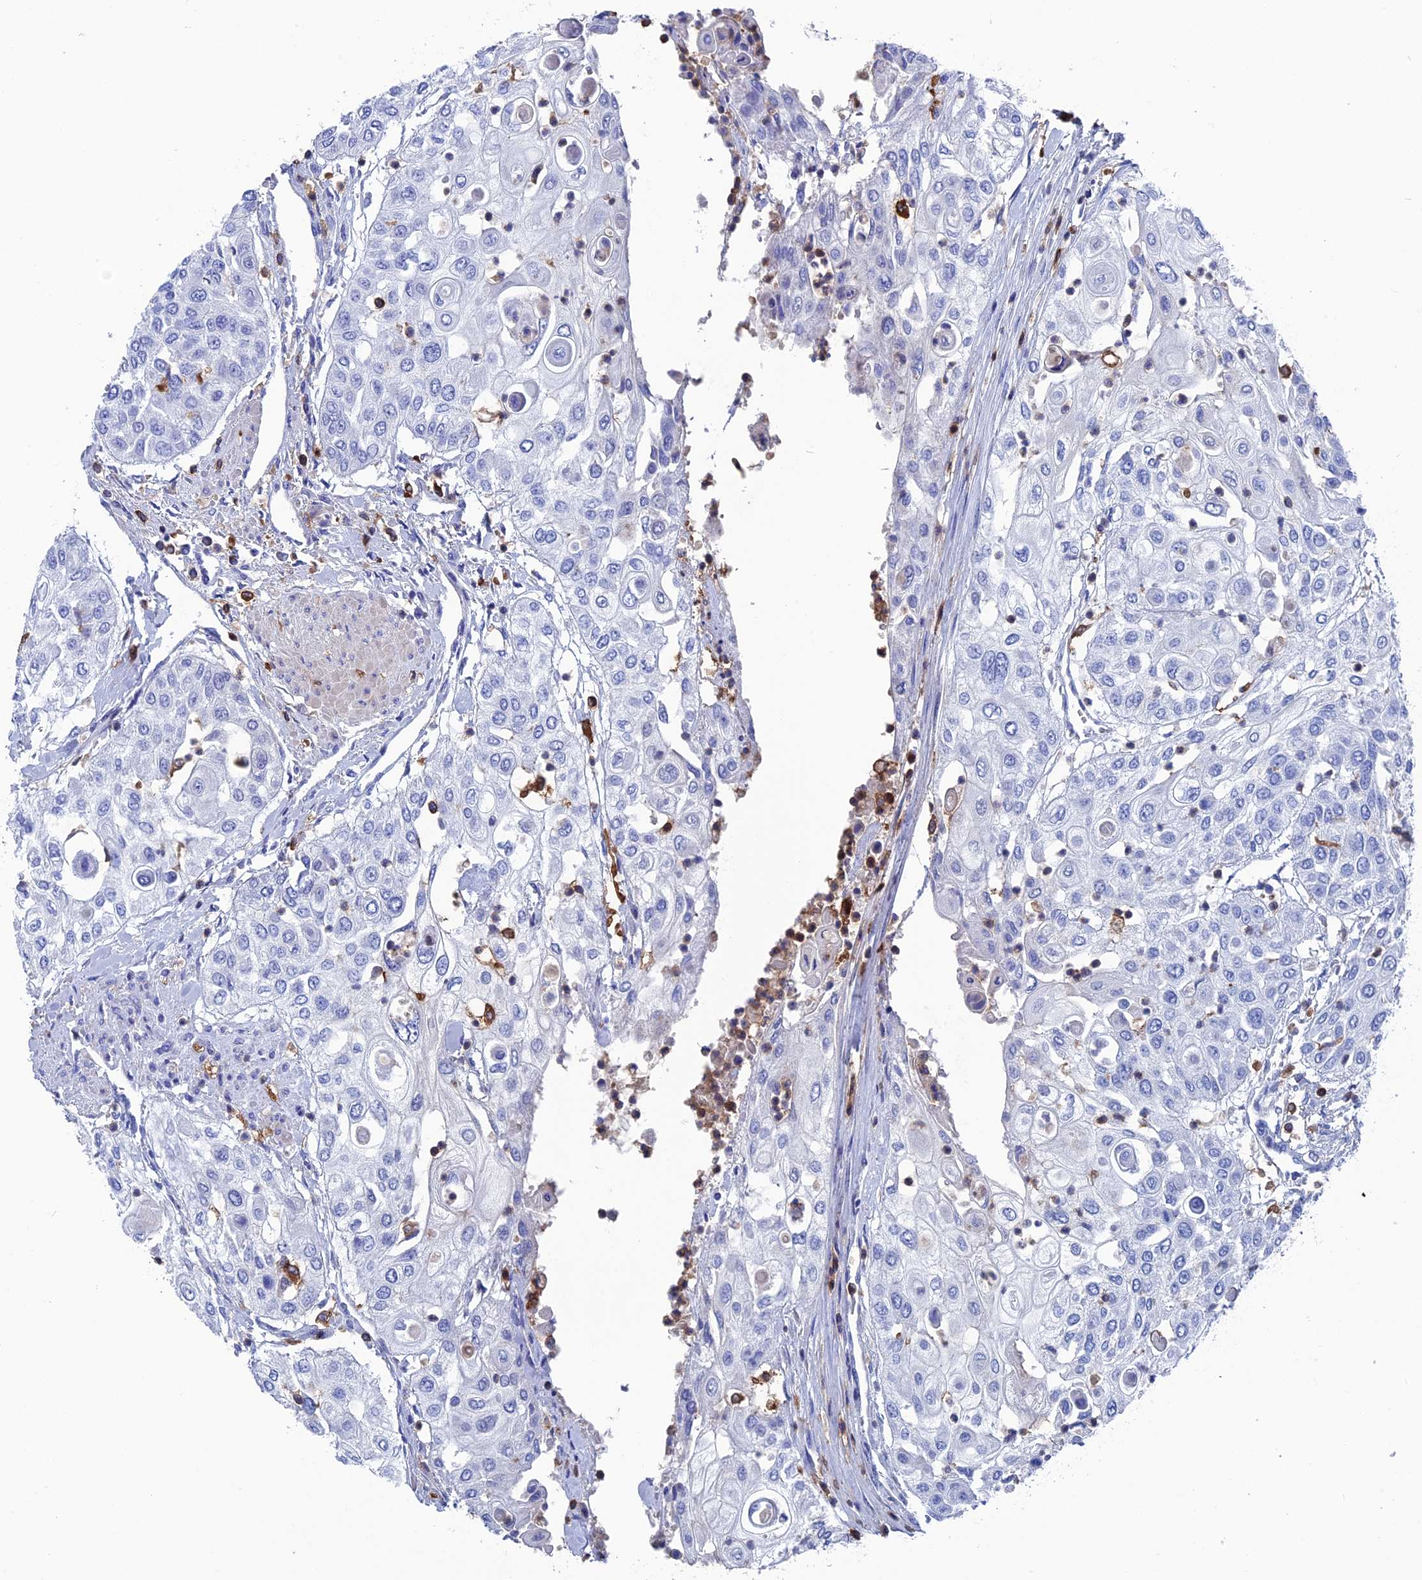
{"staining": {"intensity": "negative", "quantity": "none", "location": "none"}, "tissue": "urothelial cancer", "cell_type": "Tumor cells", "image_type": "cancer", "snomed": [{"axis": "morphology", "description": "Urothelial carcinoma, High grade"}, {"axis": "topography", "description": "Urinary bladder"}], "caption": "Tumor cells are negative for brown protein staining in urothelial carcinoma (high-grade).", "gene": "TYROBP", "patient": {"sex": "female", "age": 79}}